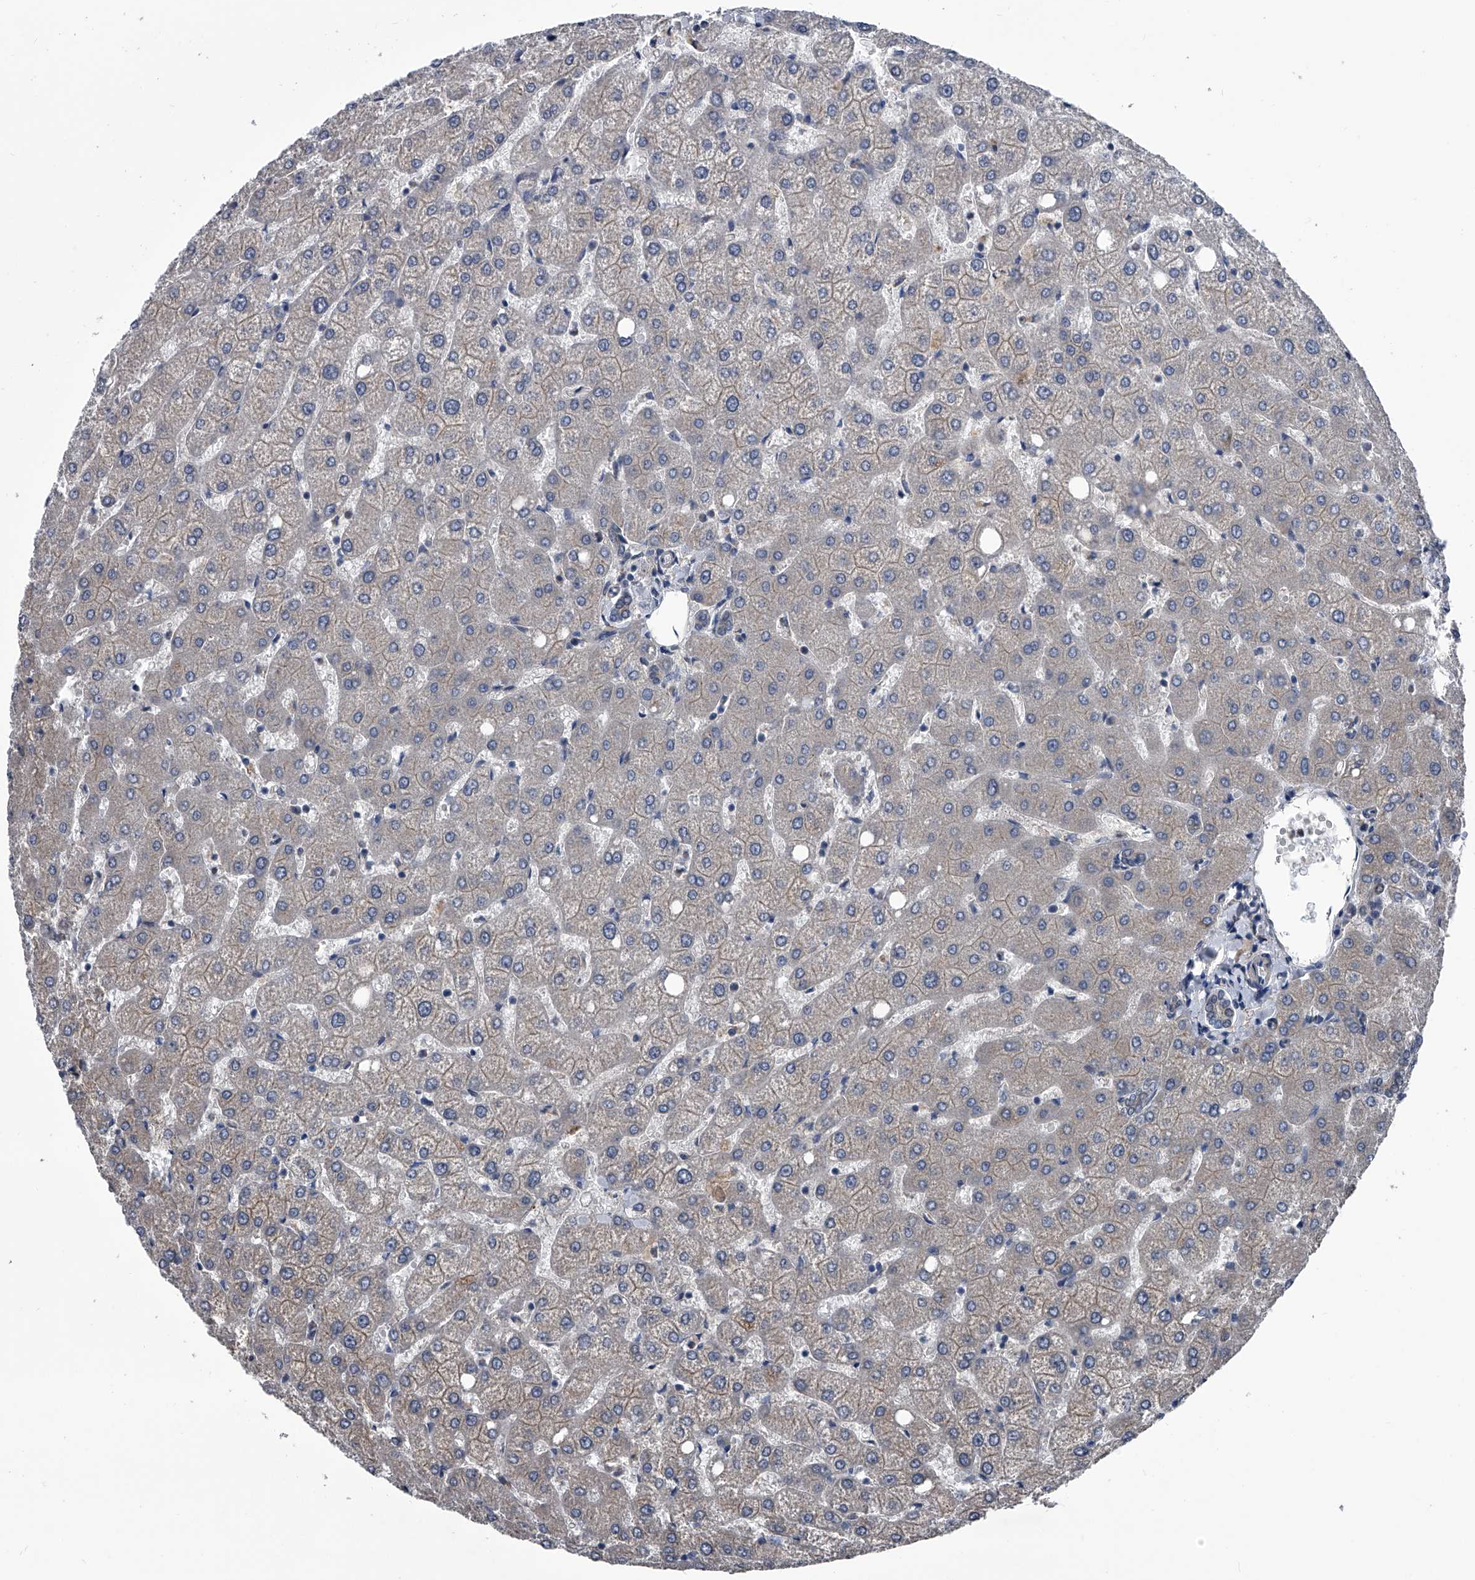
{"staining": {"intensity": "weak", "quantity": "<25%", "location": "cytoplasmic/membranous"}, "tissue": "liver", "cell_type": "Cholangiocytes", "image_type": "normal", "snomed": [{"axis": "morphology", "description": "Normal tissue, NOS"}, {"axis": "topography", "description": "Liver"}], "caption": "A high-resolution image shows IHC staining of normal liver, which demonstrates no significant expression in cholangiocytes.", "gene": "KIF13A", "patient": {"sex": "female", "age": 54}}